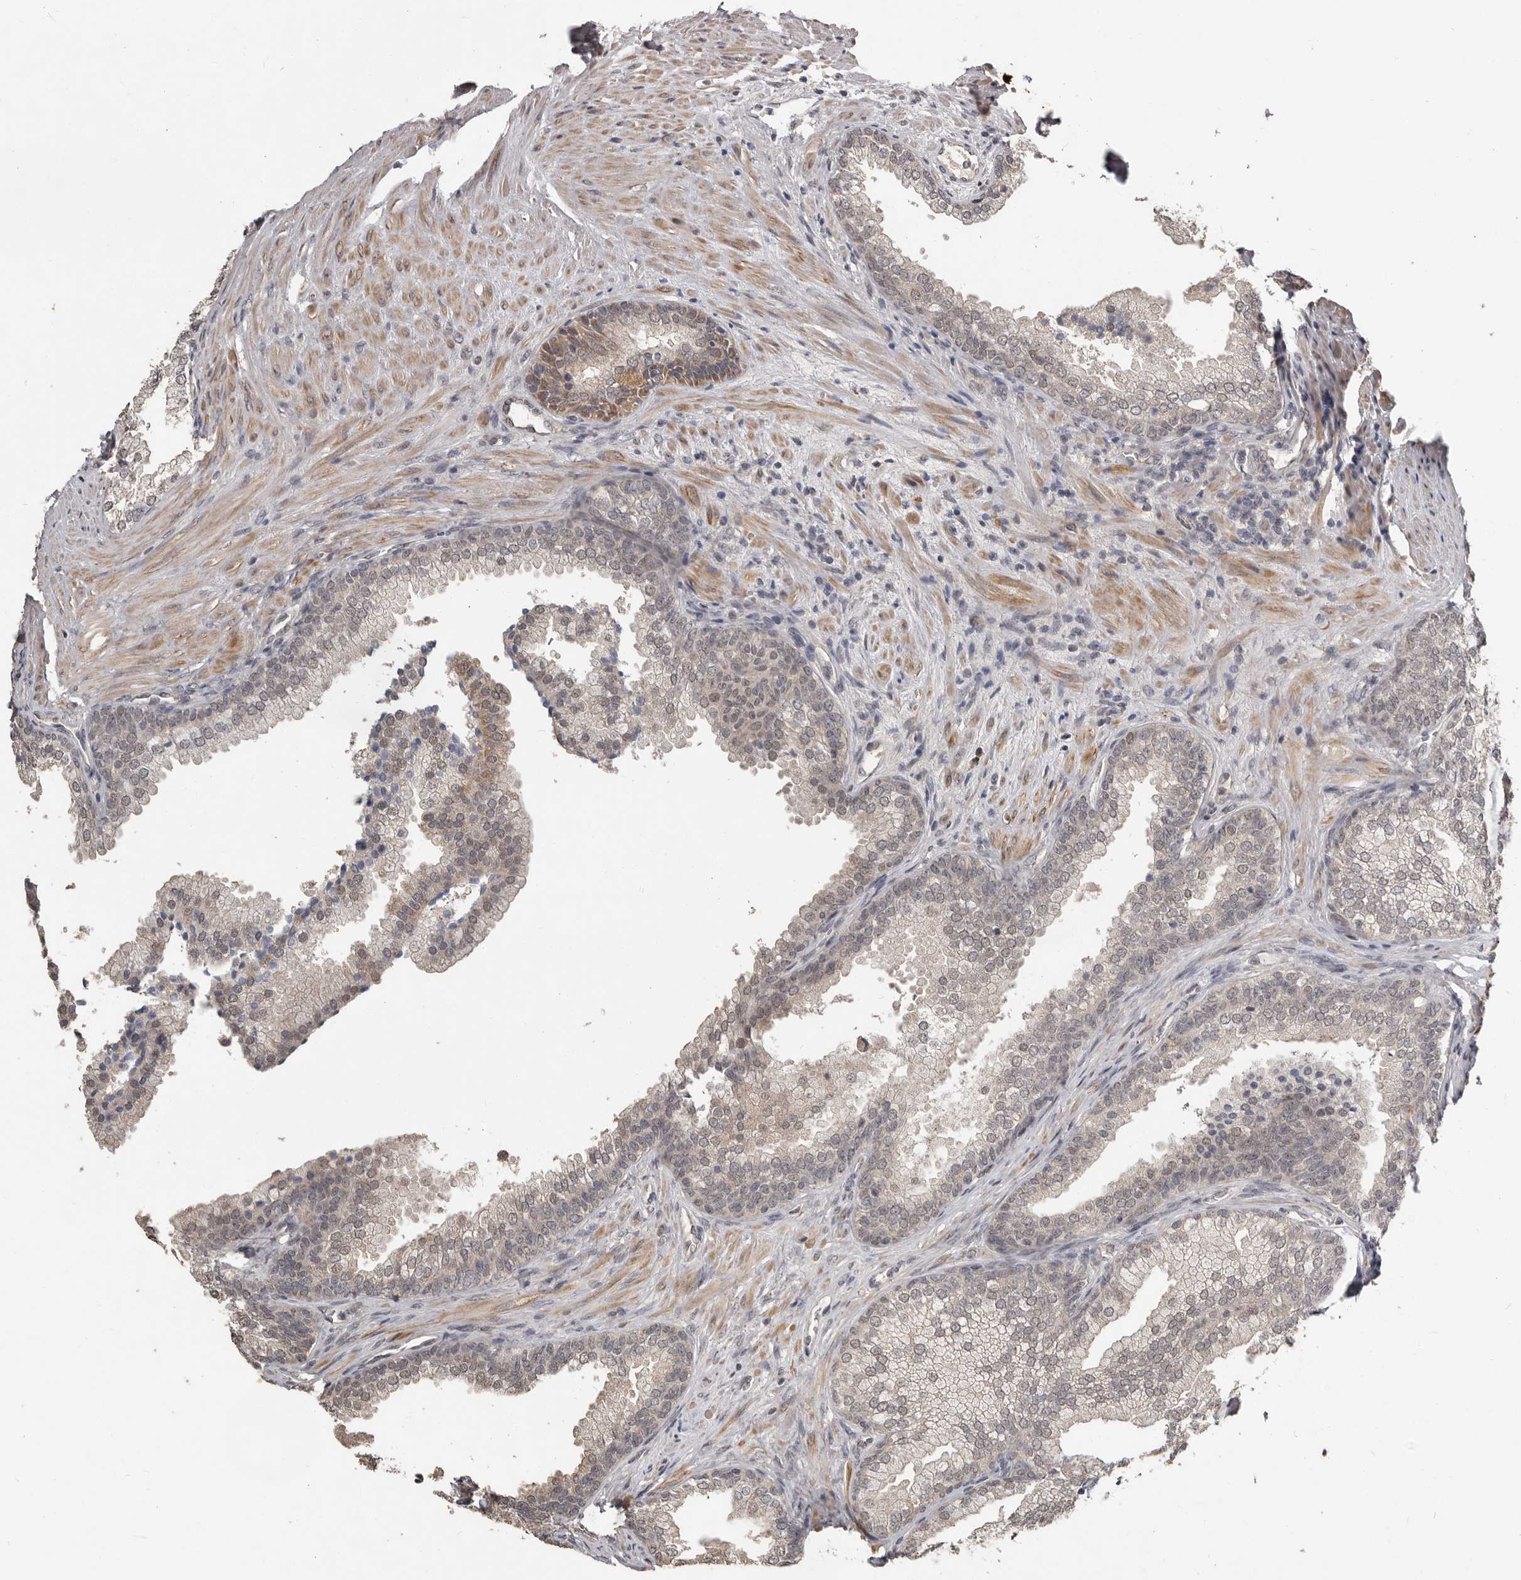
{"staining": {"intensity": "weak", "quantity": "25%-75%", "location": "cytoplasmic/membranous,nuclear"}, "tissue": "prostate", "cell_type": "Glandular cells", "image_type": "normal", "snomed": [{"axis": "morphology", "description": "Normal tissue, NOS"}, {"axis": "topography", "description": "Prostate"}], "caption": "Glandular cells exhibit weak cytoplasmic/membranous,nuclear expression in approximately 25%-75% of cells in normal prostate.", "gene": "ZFP14", "patient": {"sex": "male", "age": 76}}